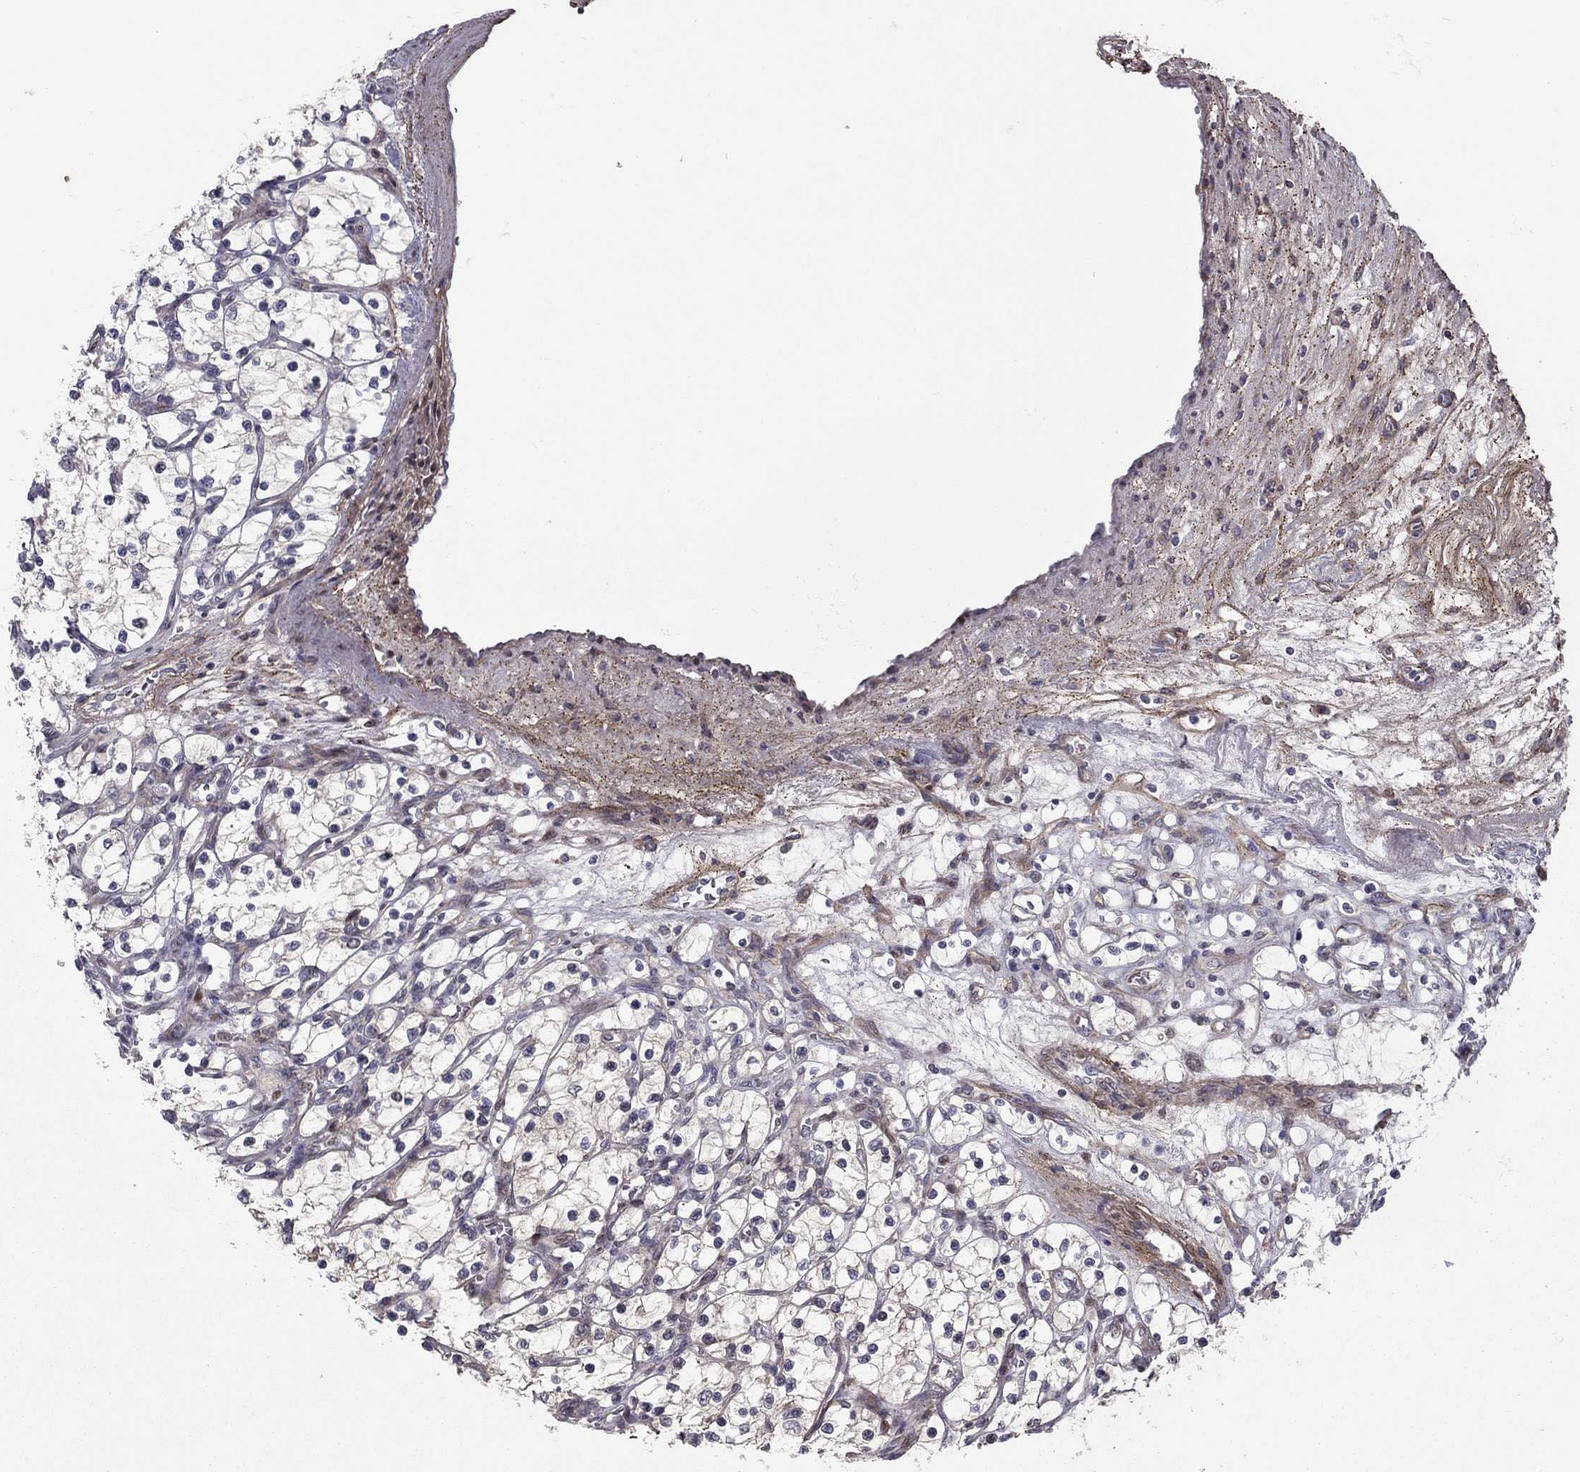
{"staining": {"intensity": "weak", "quantity": "25%-75%", "location": "cytoplasmic/membranous"}, "tissue": "renal cancer", "cell_type": "Tumor cells", "image_type": "cancer", "snomed": [{"axis": "morphology", "description": "Adenocarcinoma, NOS"}, {"axis": "topography", "description": "Kidney"}], "caption": "Tumor cells reveal low levels of weak cytoplasmic/membranous expression in approximately 25%-75% of cells in human adenocarcinoma (renal).", "gene": "DUSP7", "patient": {"sex": "female", "age": 69}}